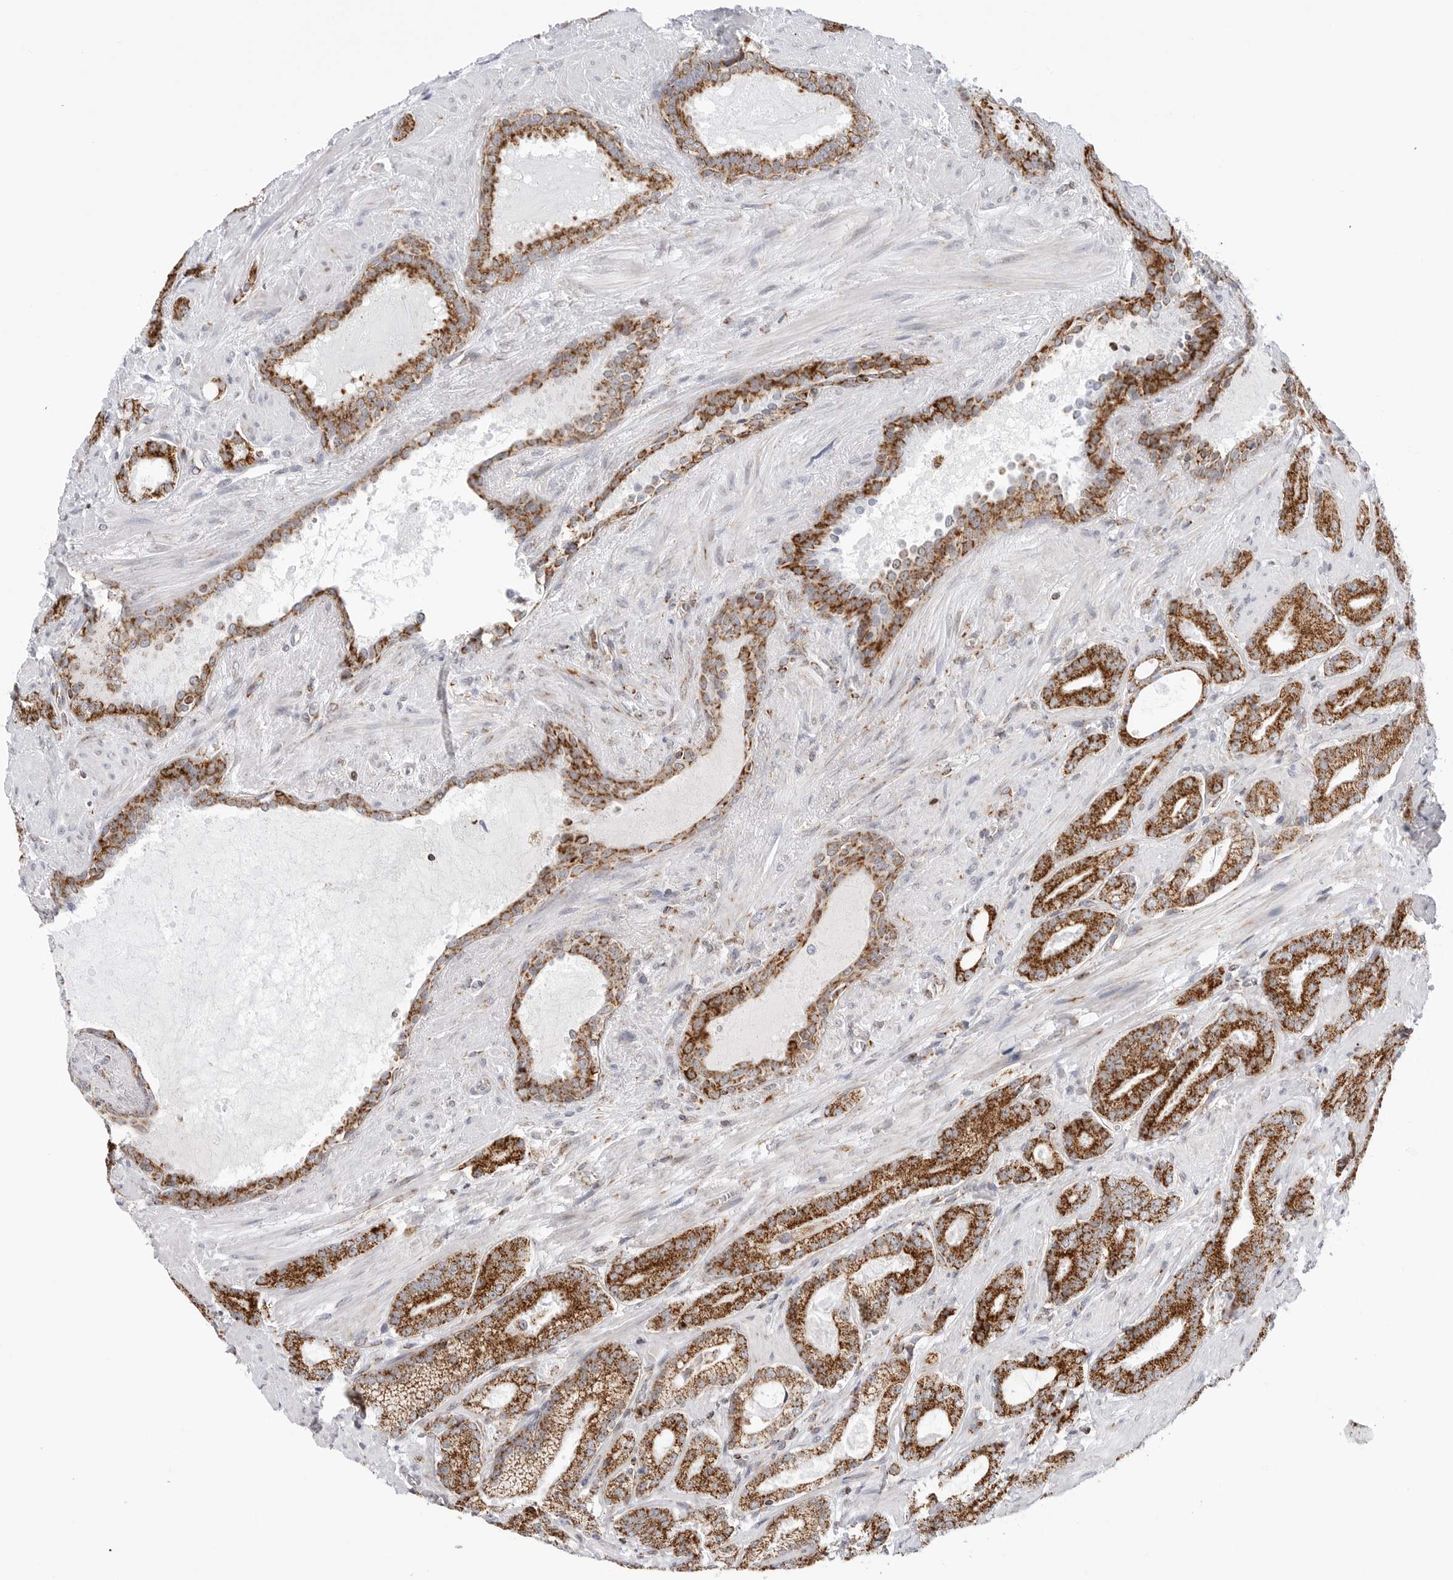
{"staining": {"intensity": "strong", "quantity": ">75%", "location": "cytoplasmic/membranous"}, "tissue": "prostate cancer", "cell_type": "Tumor cells", "image_type": "cancer", "snomed": [{"axis": "morphology", "description": "Adenocarcinoma, High grade"}, {"axis": "topography", "description": "Prostate"}], "caption": "Protein expression analysis of human prostate cancer reveals strong cytoplasmic/membranous staining in about >75% of tumor cells.", "gene": "ATP5IF1", "patient": {"sex": "male", "age": 73}}